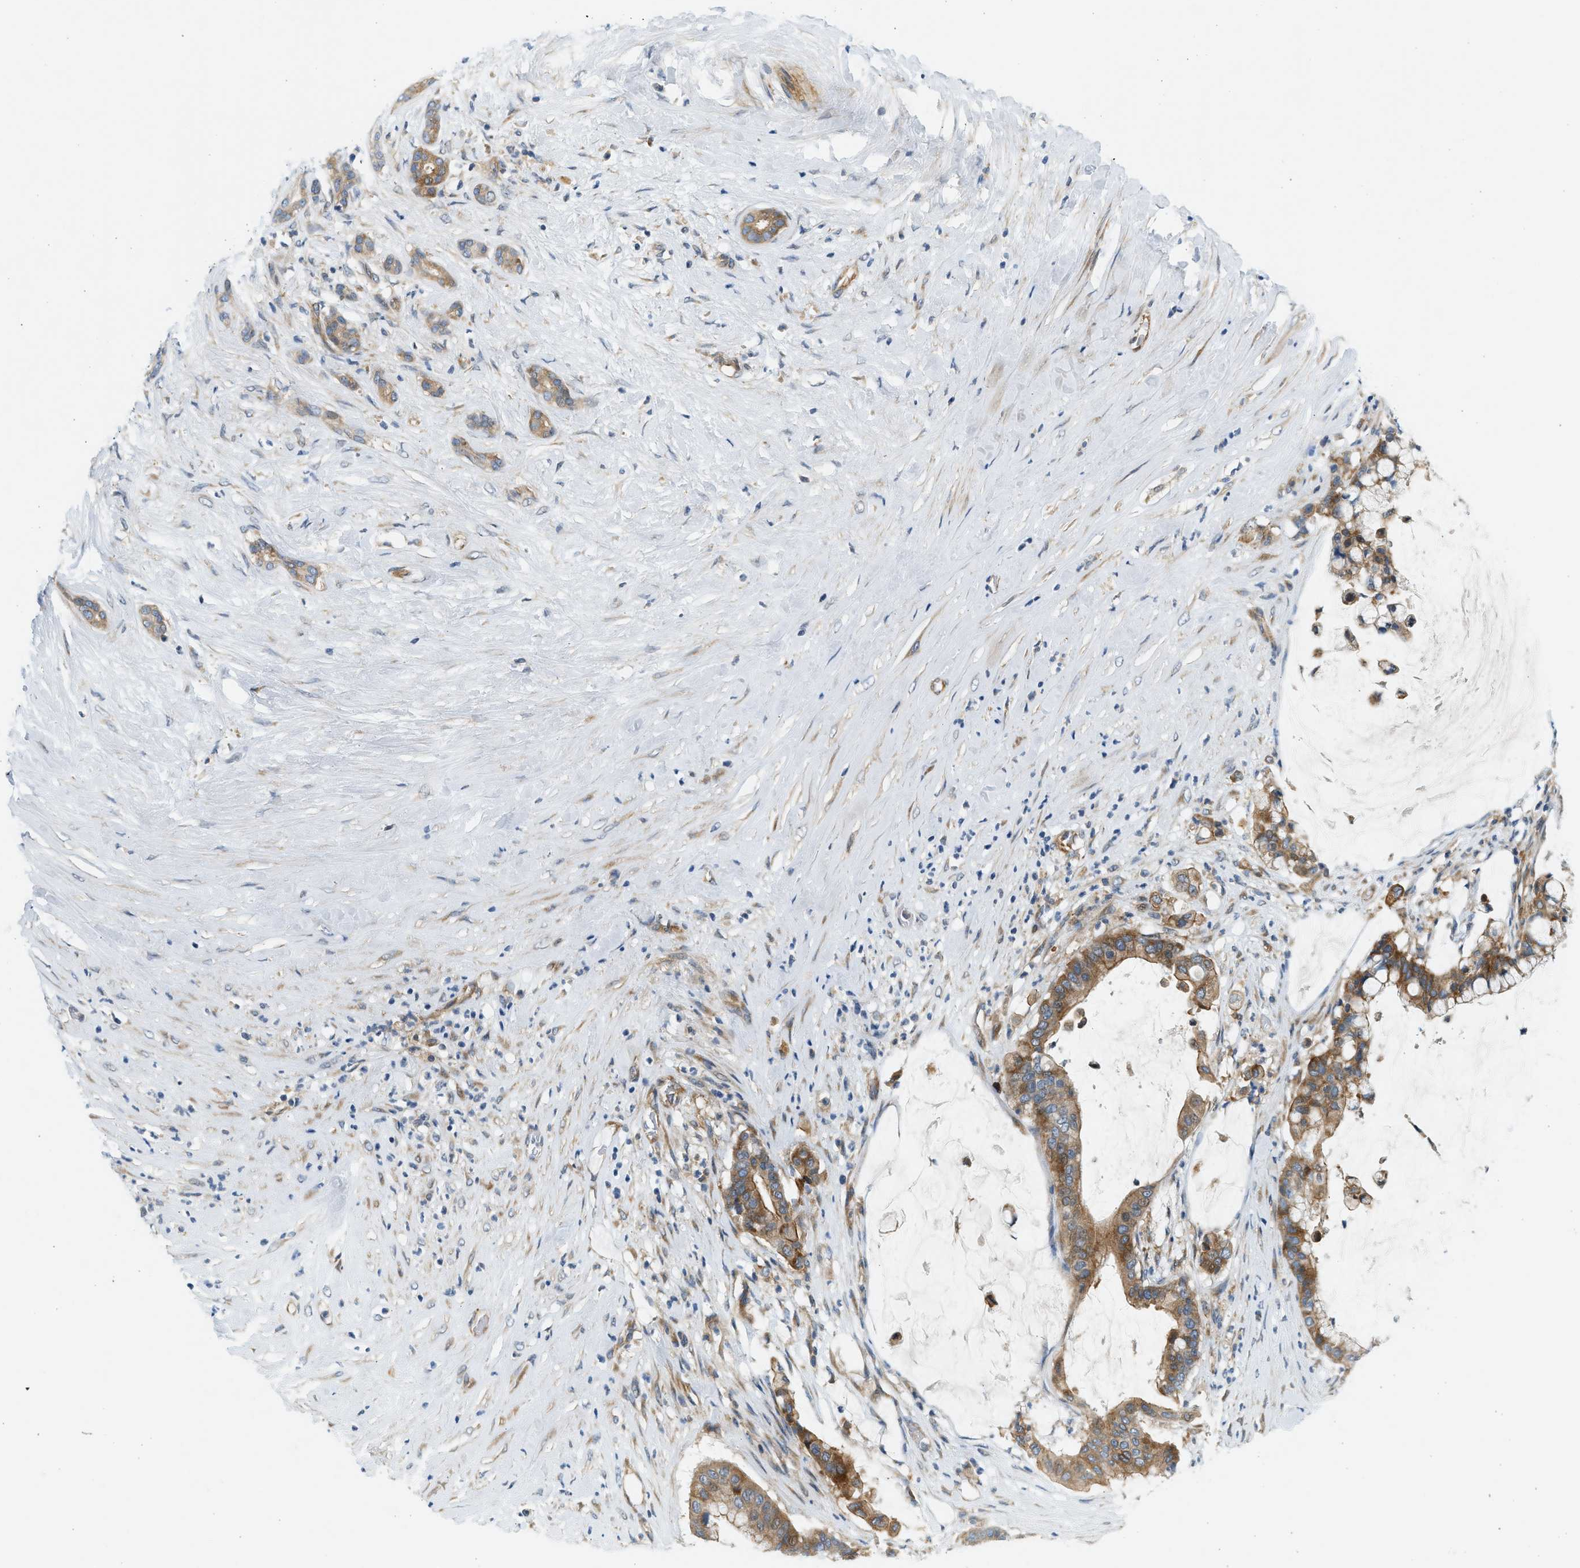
{"staining": {"intensity": "moderate", "quantity": ">75%", "location": "cytoplasmic/membranous"}, "tissue": "pancreatic cancer", "cell_type": "Tumor cells", "image_type": "cancer", "snomed": [{"axis": "morphology", "description": "Adenocarcinoma, NOS"}, {"axis": "topography", "description": "Pancreas"}], "caption": "Immunohistochemical staining of pancreatic cancer (adenocarcinoma) demonstrates medium levels of moderate cytoplasmic/membranous protein staining in about >75% of tumor cells.", "gene": "KDELR2", "patient": {"sex": "male", "age": 41}}